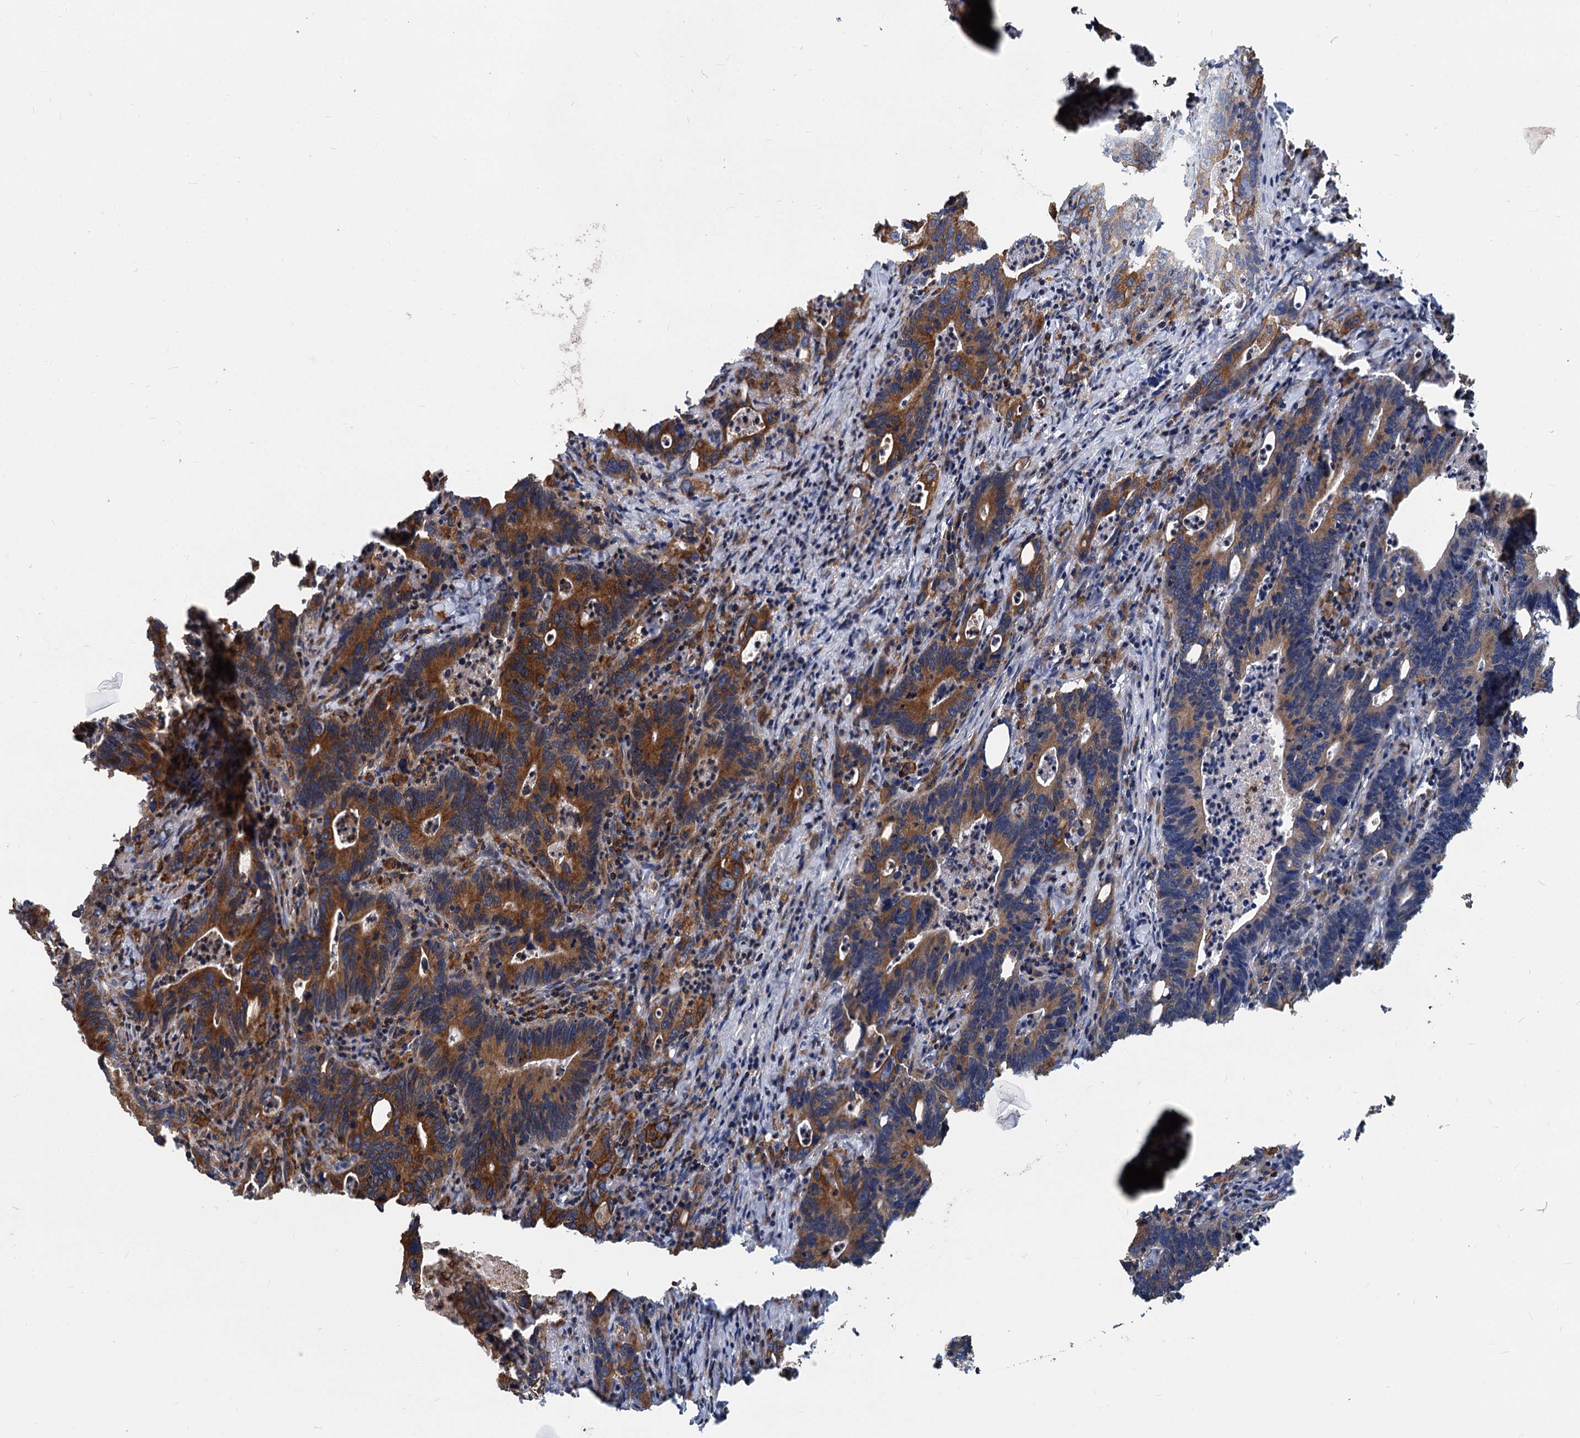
{"staining": {"intensity": "strong", "quantity": "25%-75%", "location": "cytoplasmic/membranous"}, "tissue": "colorectal cancer", "cell_type": "Tumor cells", "image_type": "cancer", "snomed": [{"axis": "morphology", "description": "Adenocarcinoma, NOS"}, {"axis": "topography", "description": "Colon"}], "caption": "A micrograph of human colorectal cancer (adenocarcinoma) stained for a protein shows strong cytoplasmic/membranous brown staining in tumor cells. Using DAB (3,3'-diaminobenzidine) (brown) and hematoxylin (blue) stains, captured at high magnification using brightfield microscopy.", "gene": "STIM1", "patient": {"sex": "female", "age": 75}}